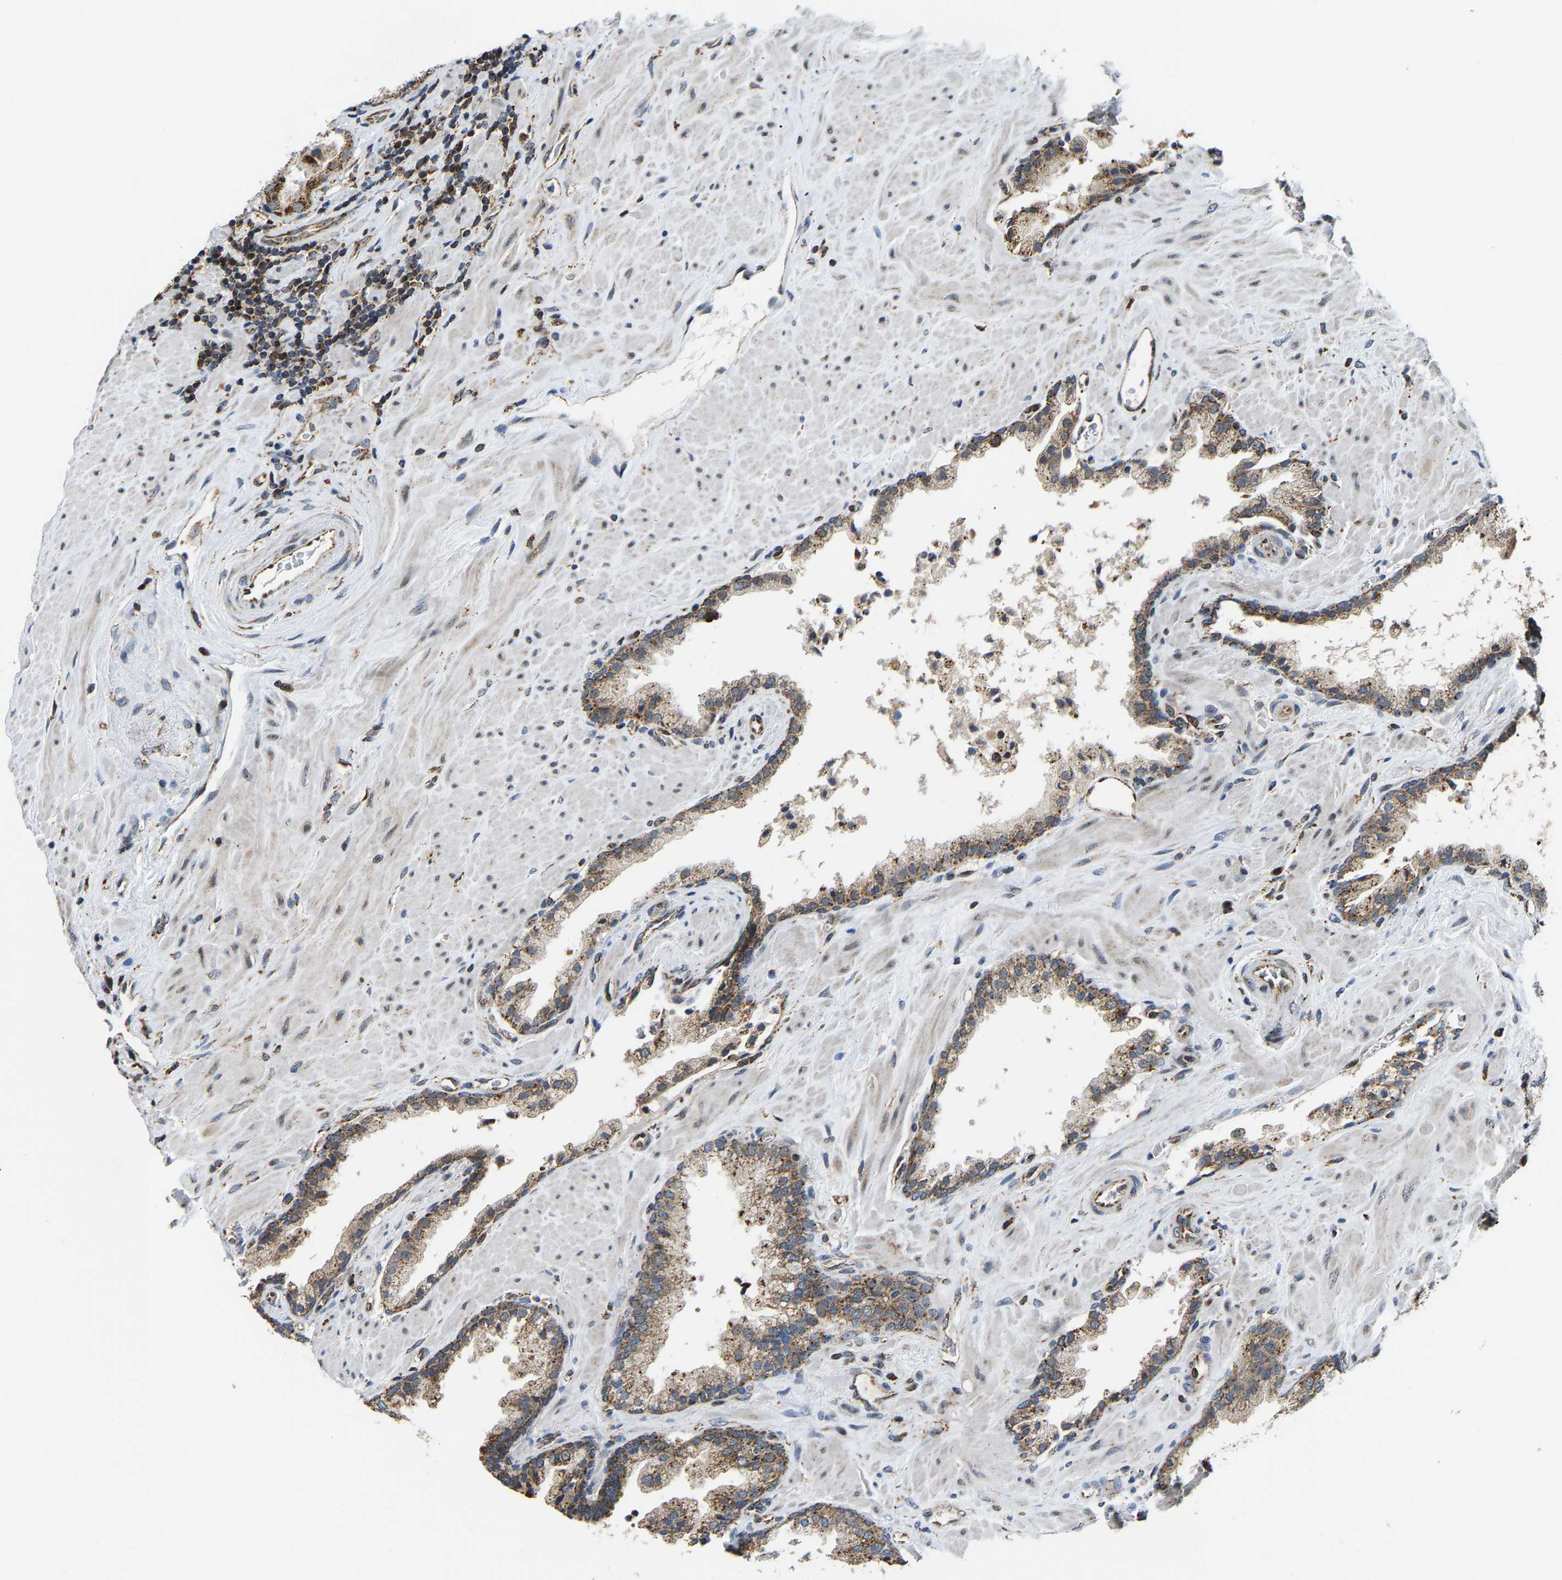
{"staining": {"intensity": "weak", "quantity": "25%-75%", "location": "cytoplasmic/membranous"}, "tissue": "prostate cancer", "cell_type": "Tumor cells", "image_type": "cancer", "snomed": [{"axis": "morphology", "description": "Adenocarcinoma, Low grade"}, {"axis": "topography", "description": "Prostate"}], "caption": "A high-resolution photomicrograph shows IHC staining of prostate low-grade adenocarcinoma, which demonstrates weak cytoplasmic/membranous positivity in approximately 25%-75% of tumor cells.", "gene": "GIMAP7", "patient": {"sex": "male", "age": 71}}